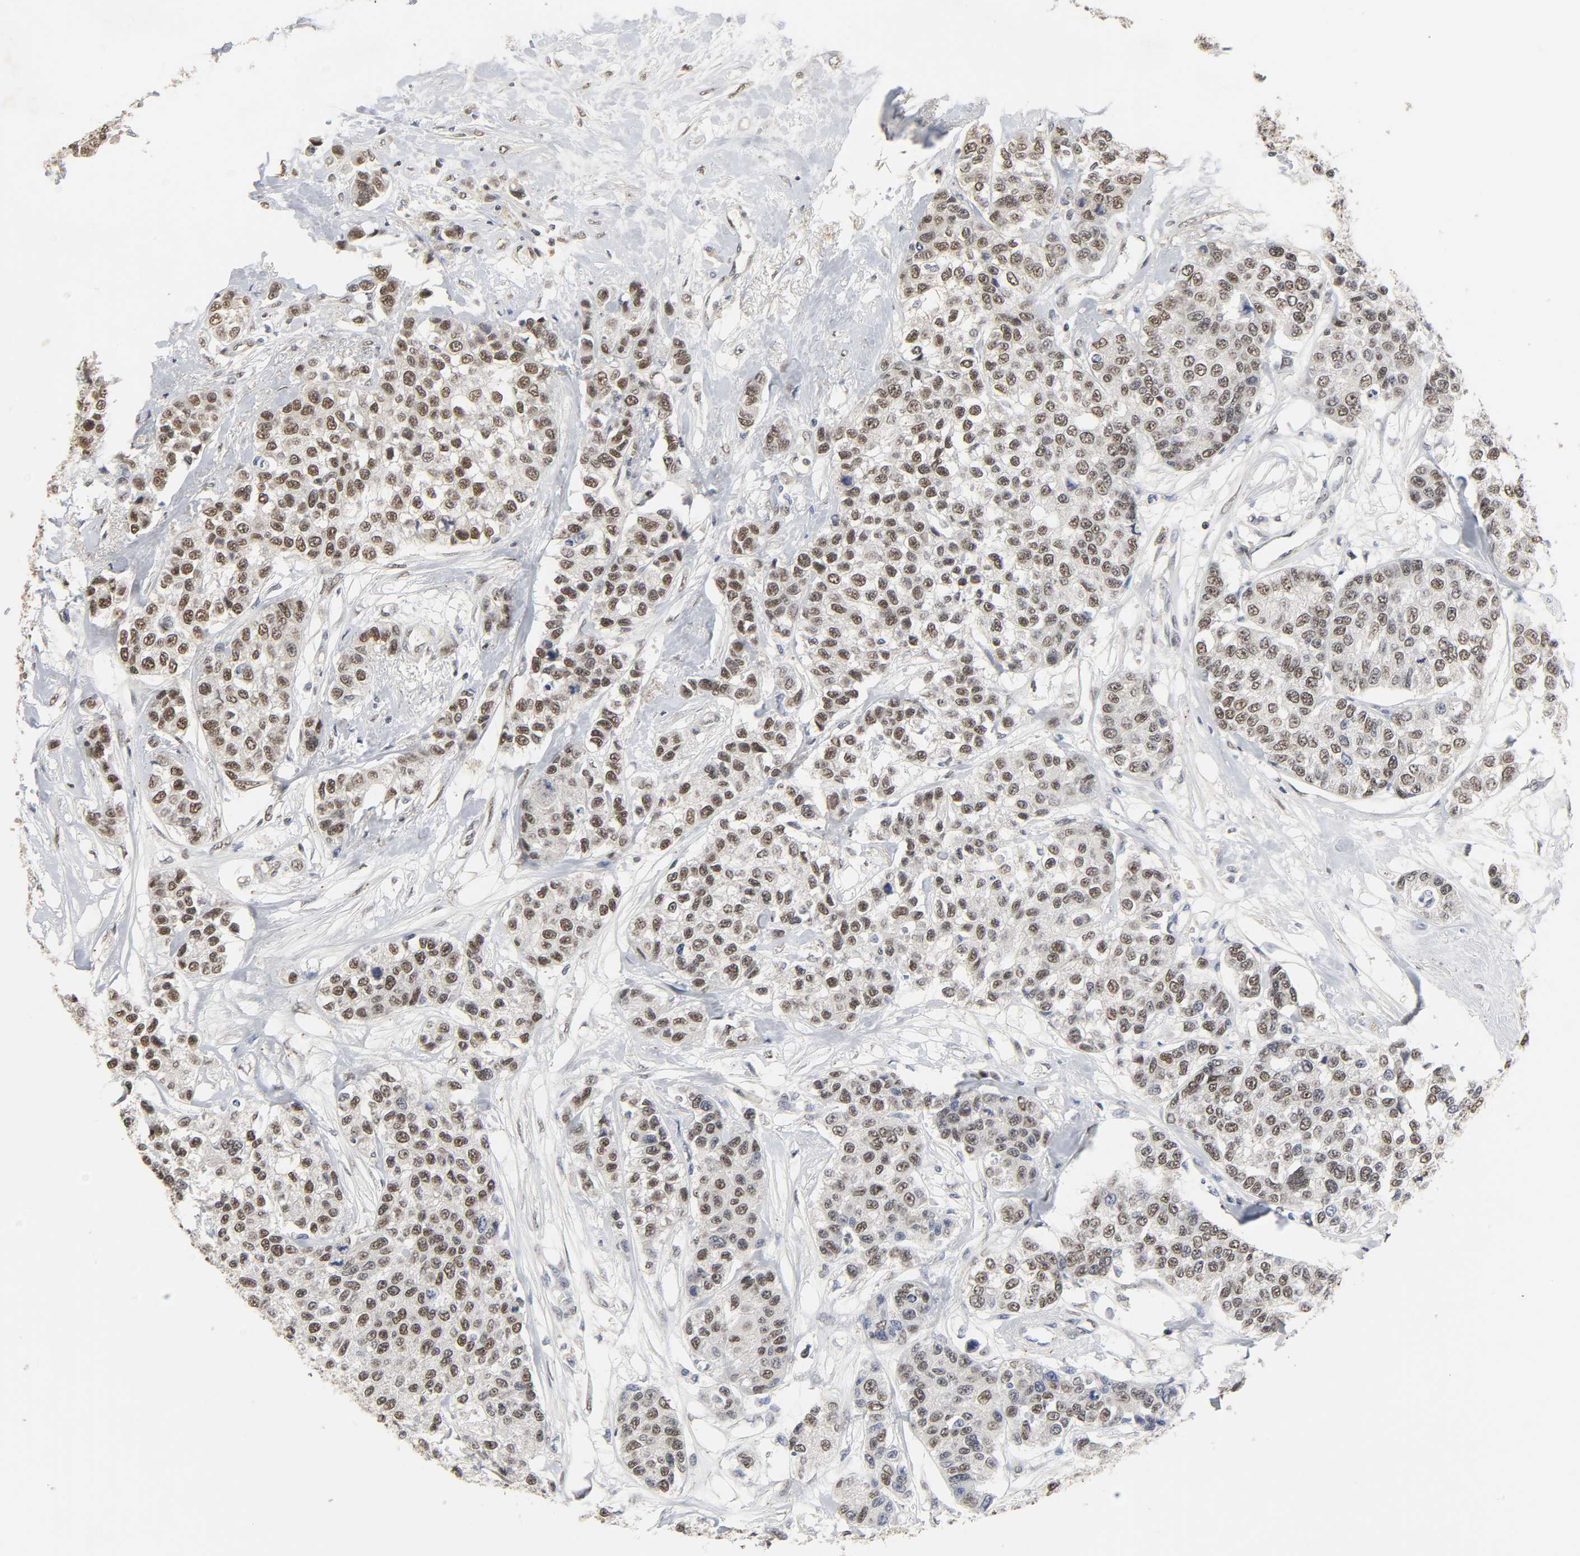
{"staining": {"intensity": "moderate", "quantity": ">75%", "location": "nuclear"}, "tissue": "breast cancer", "cell_type": "Tumor cells", "image_type": "cancer", "snomed": [{"axis": "morphology", "description": "Duct carcinoma"}, {"axis": "topography", "description": "Breast"}], "caption": "A brown stain shows moderate nuclear staining of a protein in invasive ductal carcinoma (breast) tumor cells.", "gene": "NCOA6", "patient": {"sex": "female", "age": 51}}